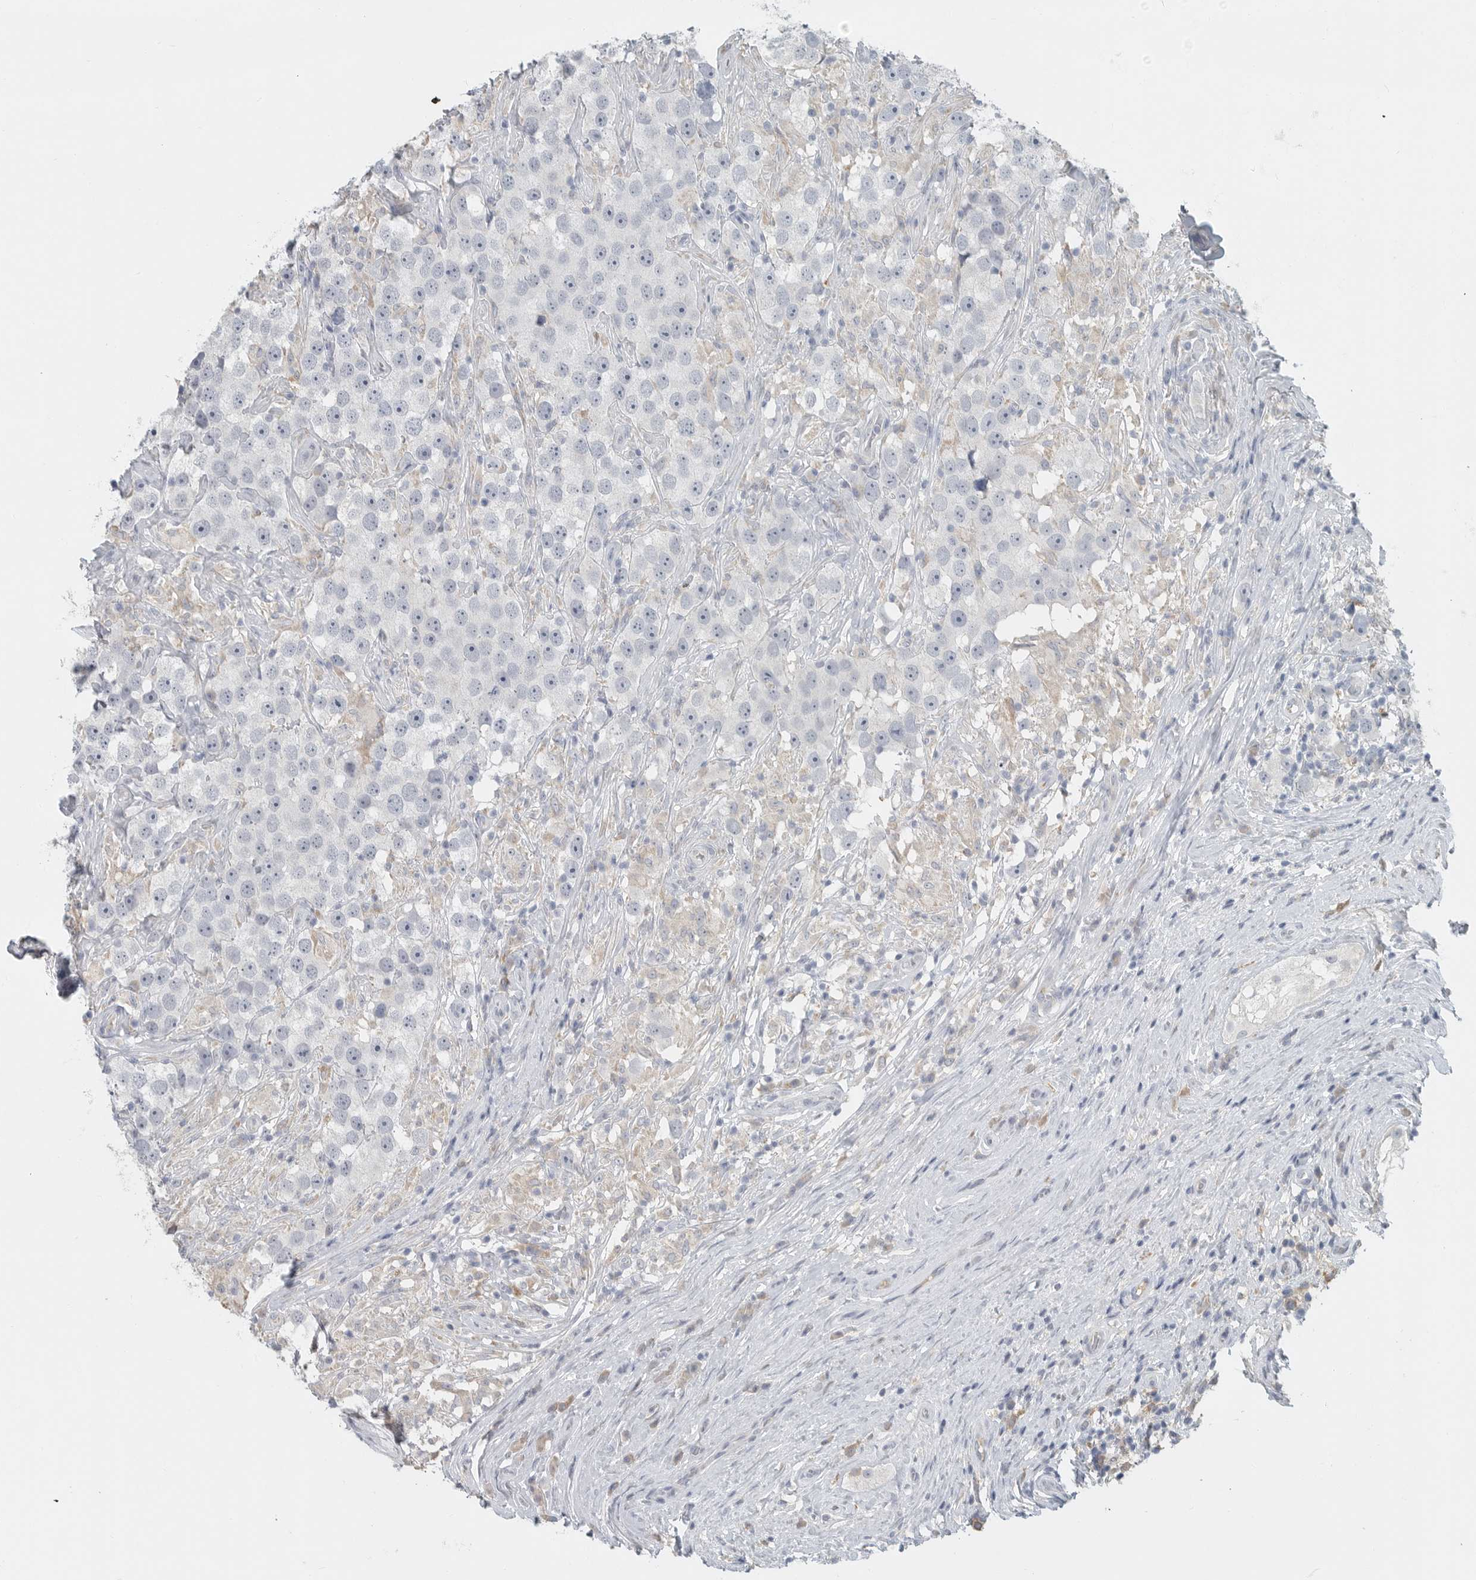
{"staining": {"intensity": "negative", "quantity": "none", "location": "none"}, "tissue": "testis cancer", "cell_type": "Tumor cells", "image_type": "cancer", "snomed": [{"axis": "morphology", "description": "Seminoma, NOS"}, {"axis": "topography", "description": "Testis"}], "caption": "This is a image of immunohistochemistry (IHC) staining of testis cancer, which shows no staining in tumor cells.", "gene": "PAM", "patient": {"sex": "male", "age": 49}}